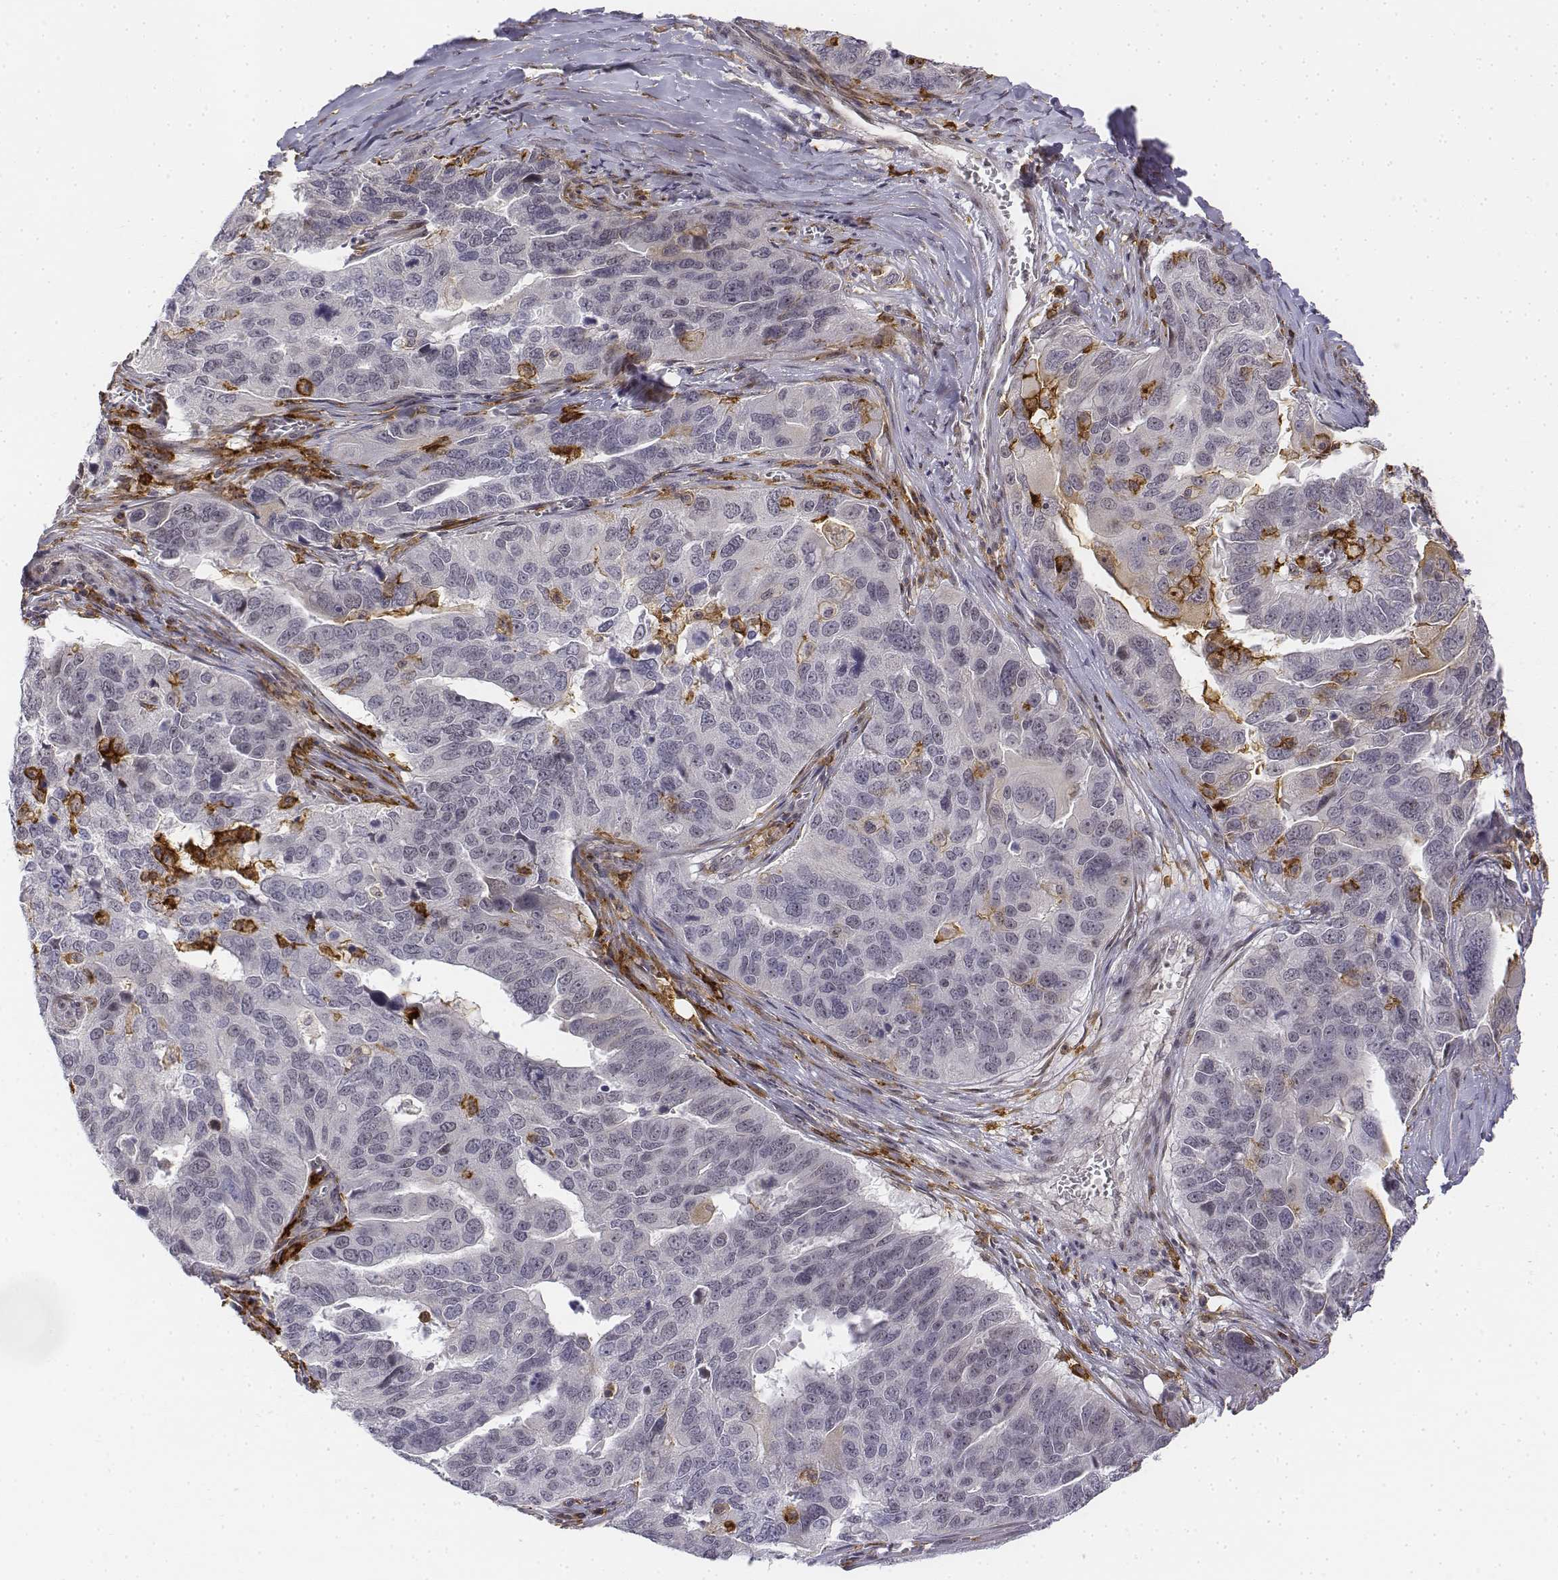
{"staining": {"intensity": "negative", "quantity": "none", "location": "none"}, "tissue": "ovarian cancer", "cell_type": "Tumor cells", "image_type": "cancer", "snomed": [{"axis": "morphology", "description": "Carcinoma, endometroid"}, {"axis": "topography", "description": "Soft tissue"}, {"axis": "topography", "description": "Ovary"}], "caption": "Immunohistochemistry histopathology image of neoplastic tissue: human ovarian cancer stained with DAB (3,3'-diaminobenzidine) reveals no significant protein staining in tumor cells.", "gene": "CD14", "patient": {"sex": "female", "age": 52}}